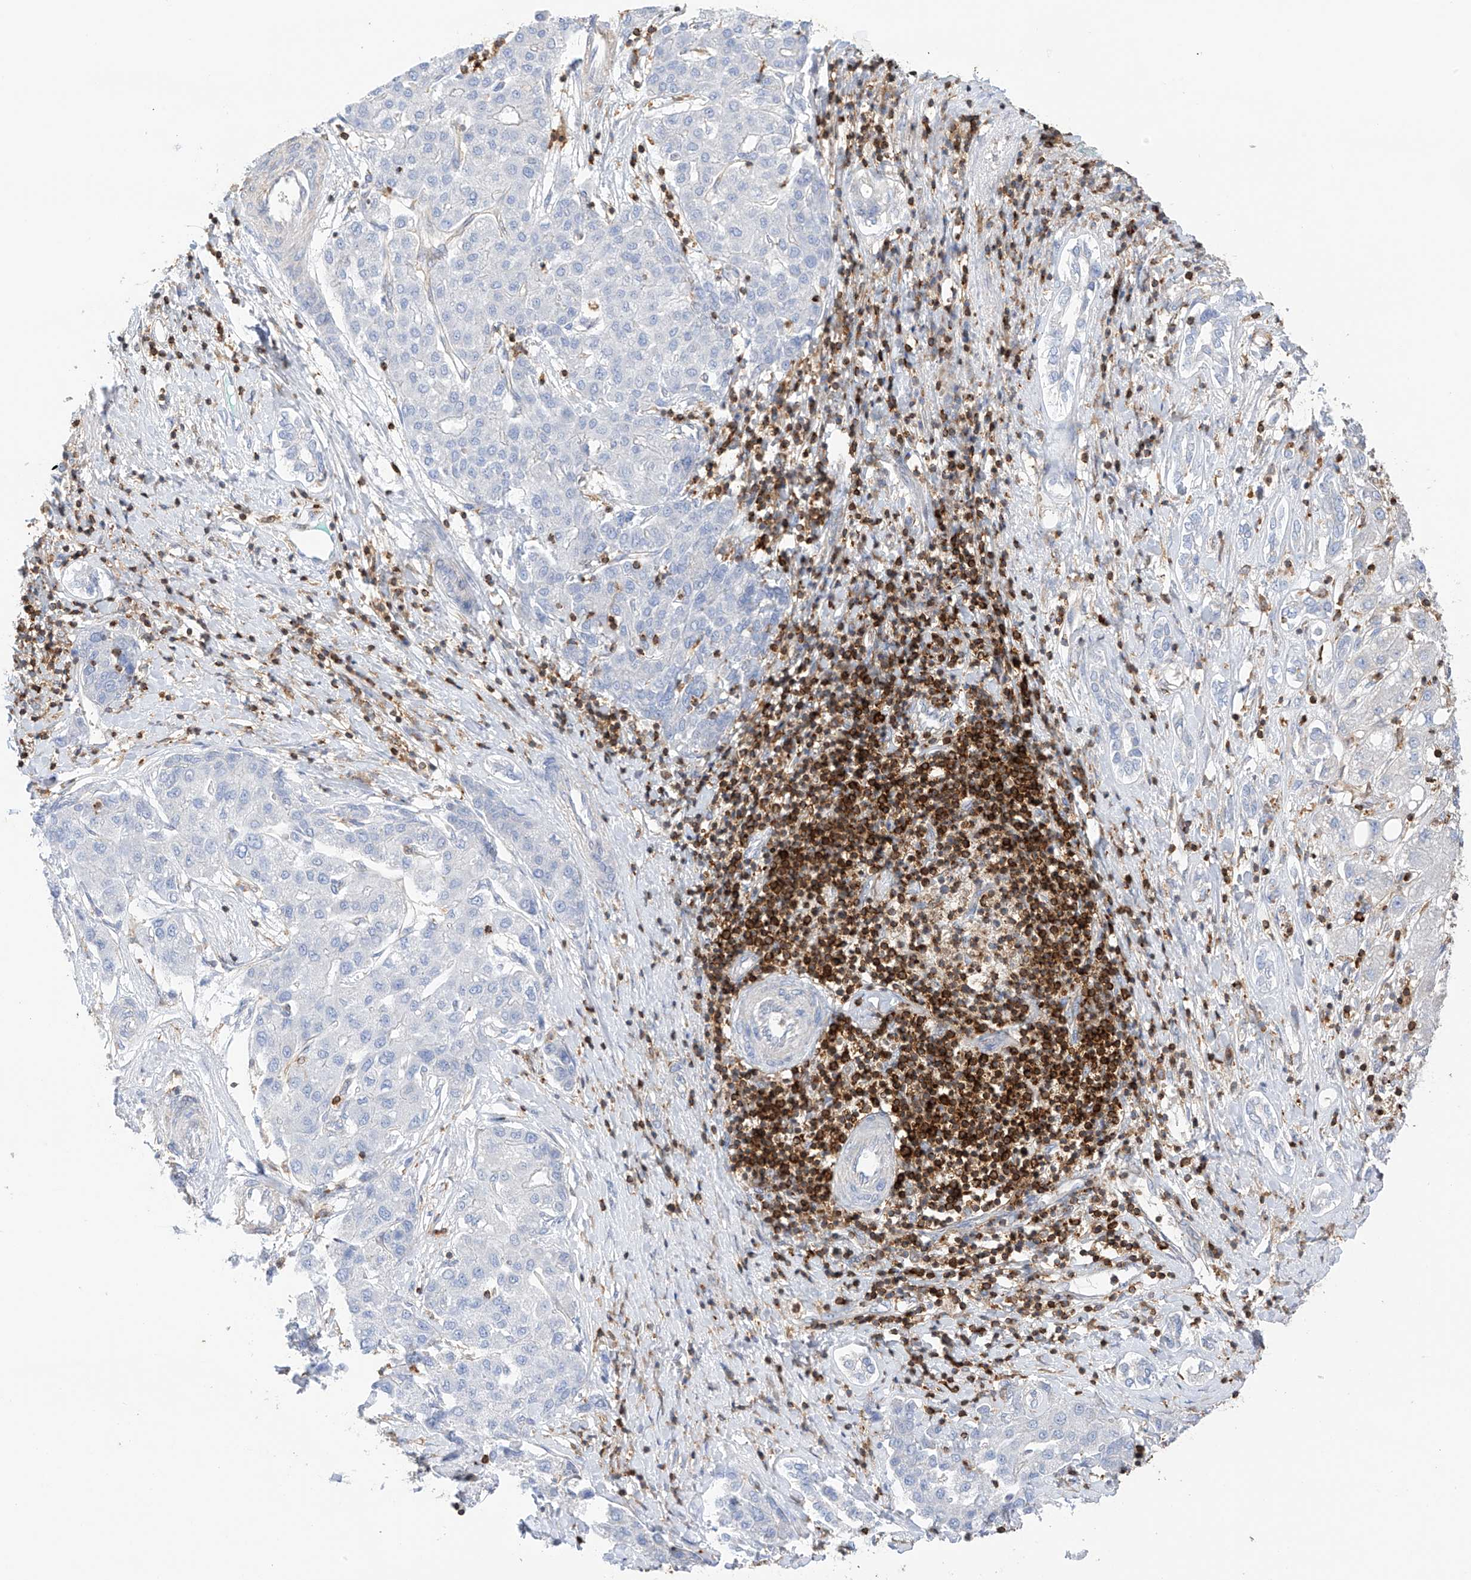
{"staining": {"intensity": "negative", "quantity": "none", "location": "none"}, "tissue": "liver cancer", "cell_type": "Tumor cells", "image_type": "cancer", "snomed": [{"axis": "morphology", "description": "Carcinoma, Hepatocellular, NOS"}, {"axis": "topography", "description": "Liver"}], "caption": "IHC of human hepatocellular carcinoma (liver) displays no positivity in tumor cells.", "gene": "ARHGAP25", "patient": {"sex": "male", "age": 65}}